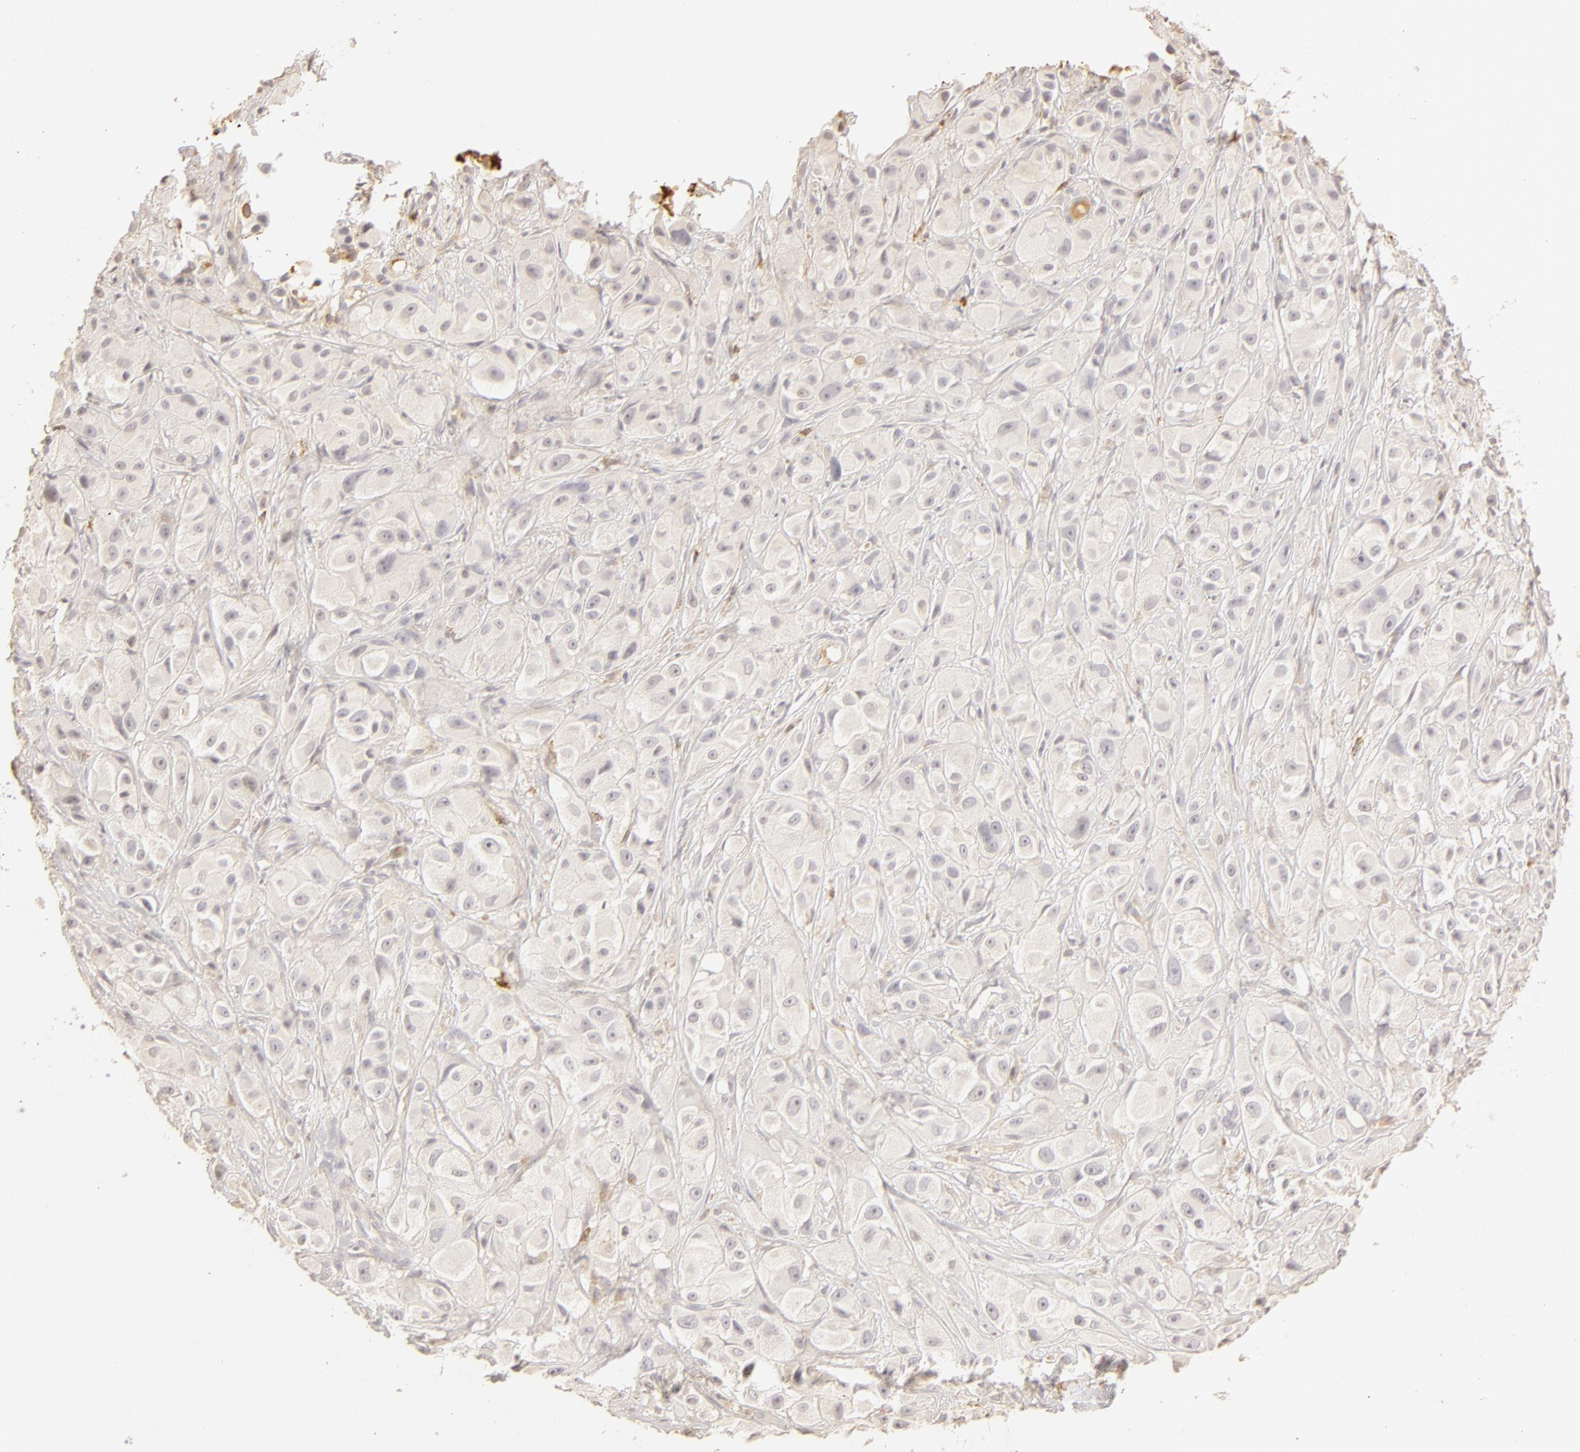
{"staining": {"intensity": "negative", "quantity": "none", "location": "none"}, "tissue": "melanoma", "cell_type": "Tumor cells", "image_type": "cancer", "snomed": [{"axis": "morphology", "description": "Malignant melanoma, NOS"}, {"axis": "topography", "description": "Skin"}], "caption": "A histopathology image of melanoma stained for a protein exhibits no brown staining in tumor cells. The staining is performed using DAB brown chromogen with nuclei counter-stained in using hematoxylin.", "gene": "C1R", "patient": {"sex": "male", "age": 56}}